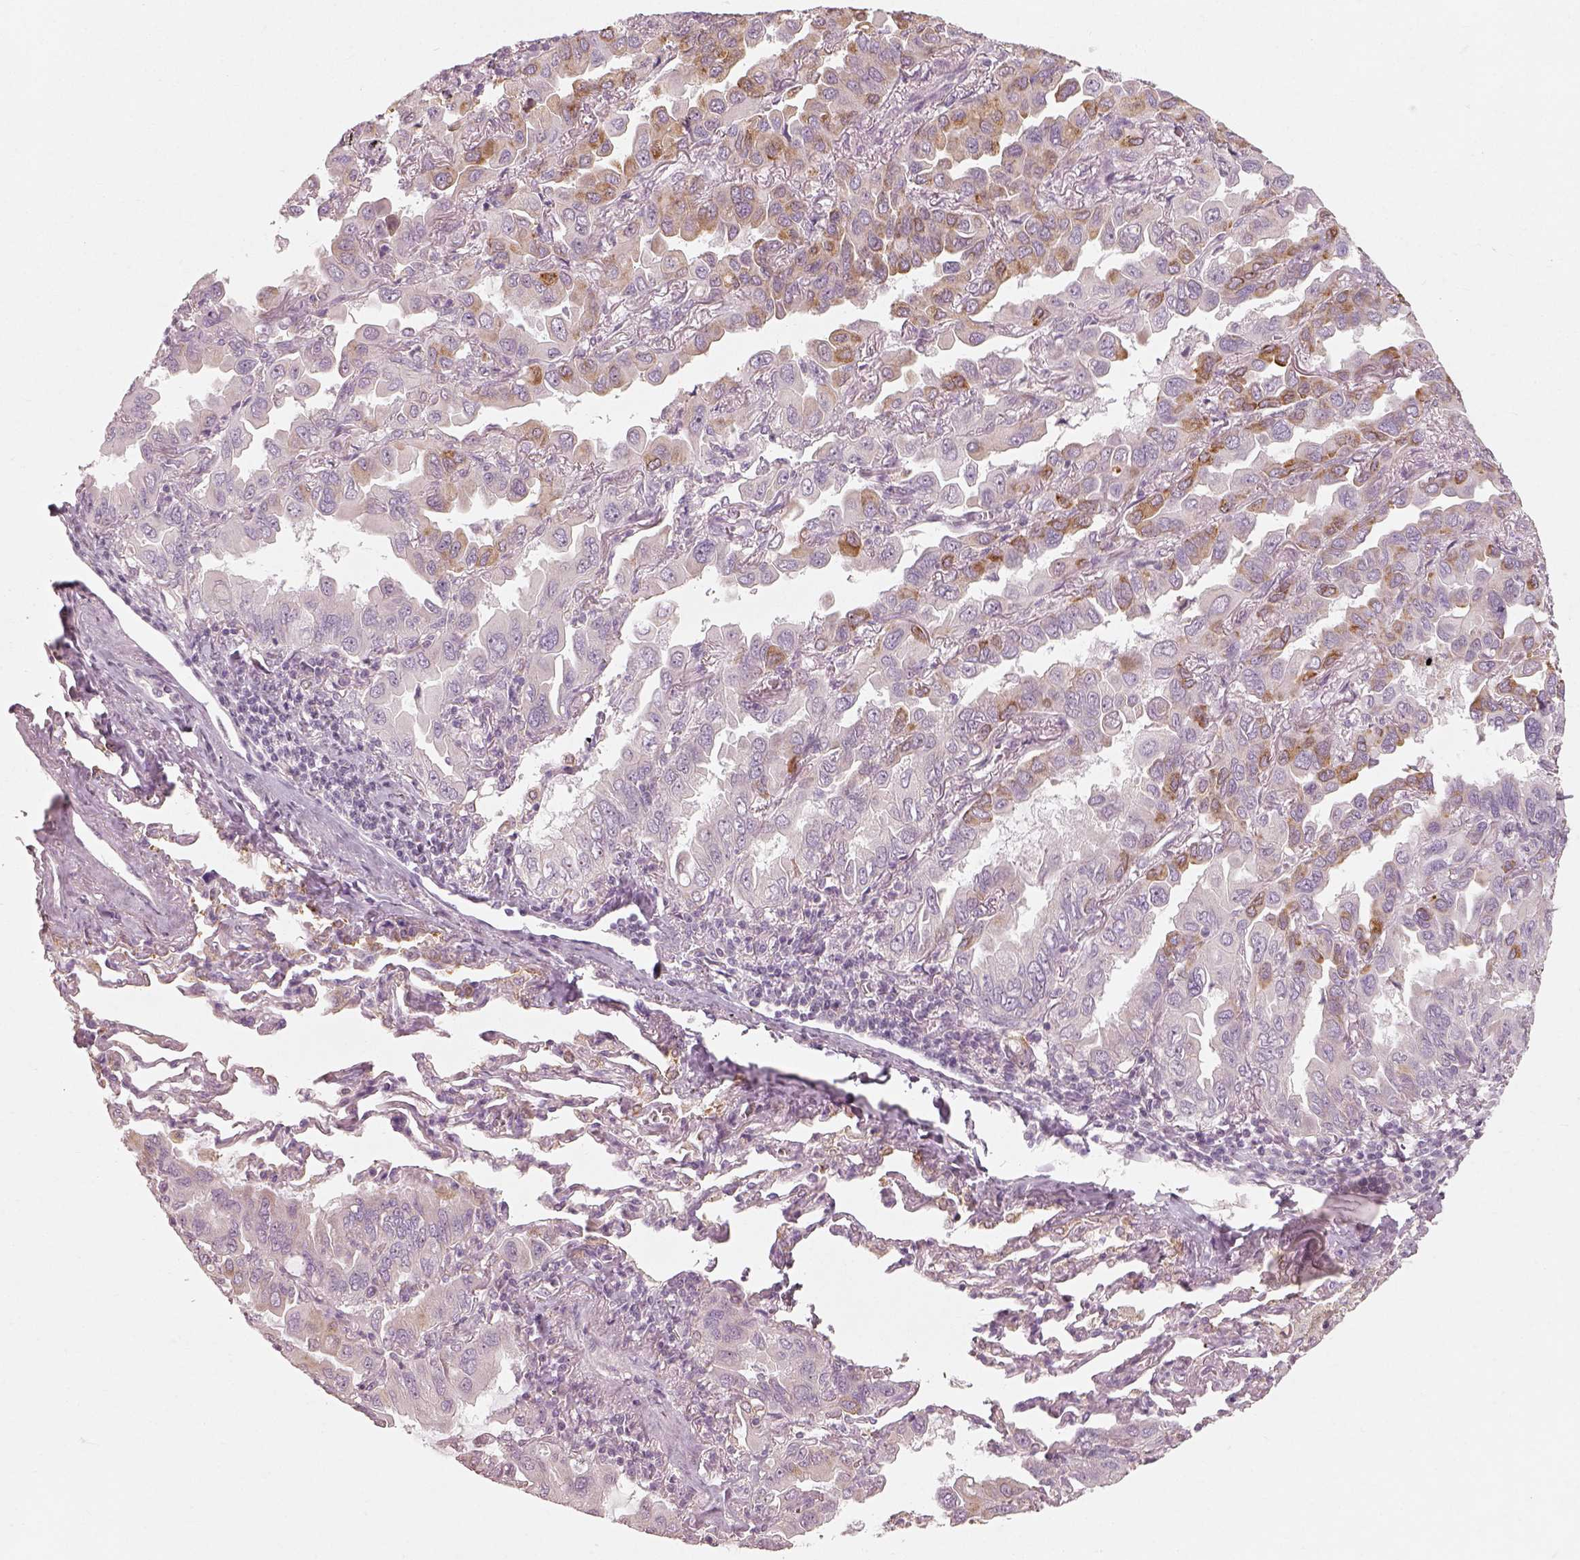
{"staining": {"intensity": "moderate", "quantity": "<25%", "location": "cytoplasmic/membranous"}, "tissue": "lung cancer", "cell_type": "Tumor cells", "image_type": "cancer", "snomed": [{"axis": "morphology", "description": "Adenocarcinoma, NOS"}, {"axis": "topography", "description": "Lung"}], "caption": "Immunohistochemical staining of human lung adenocarcinoma shows low levels of moderate cytoplasmic/membranous positivity in approximately <25% of tumor cells.", "gene": "CDS1", "patient": {"sex": "male", "age": 64}}